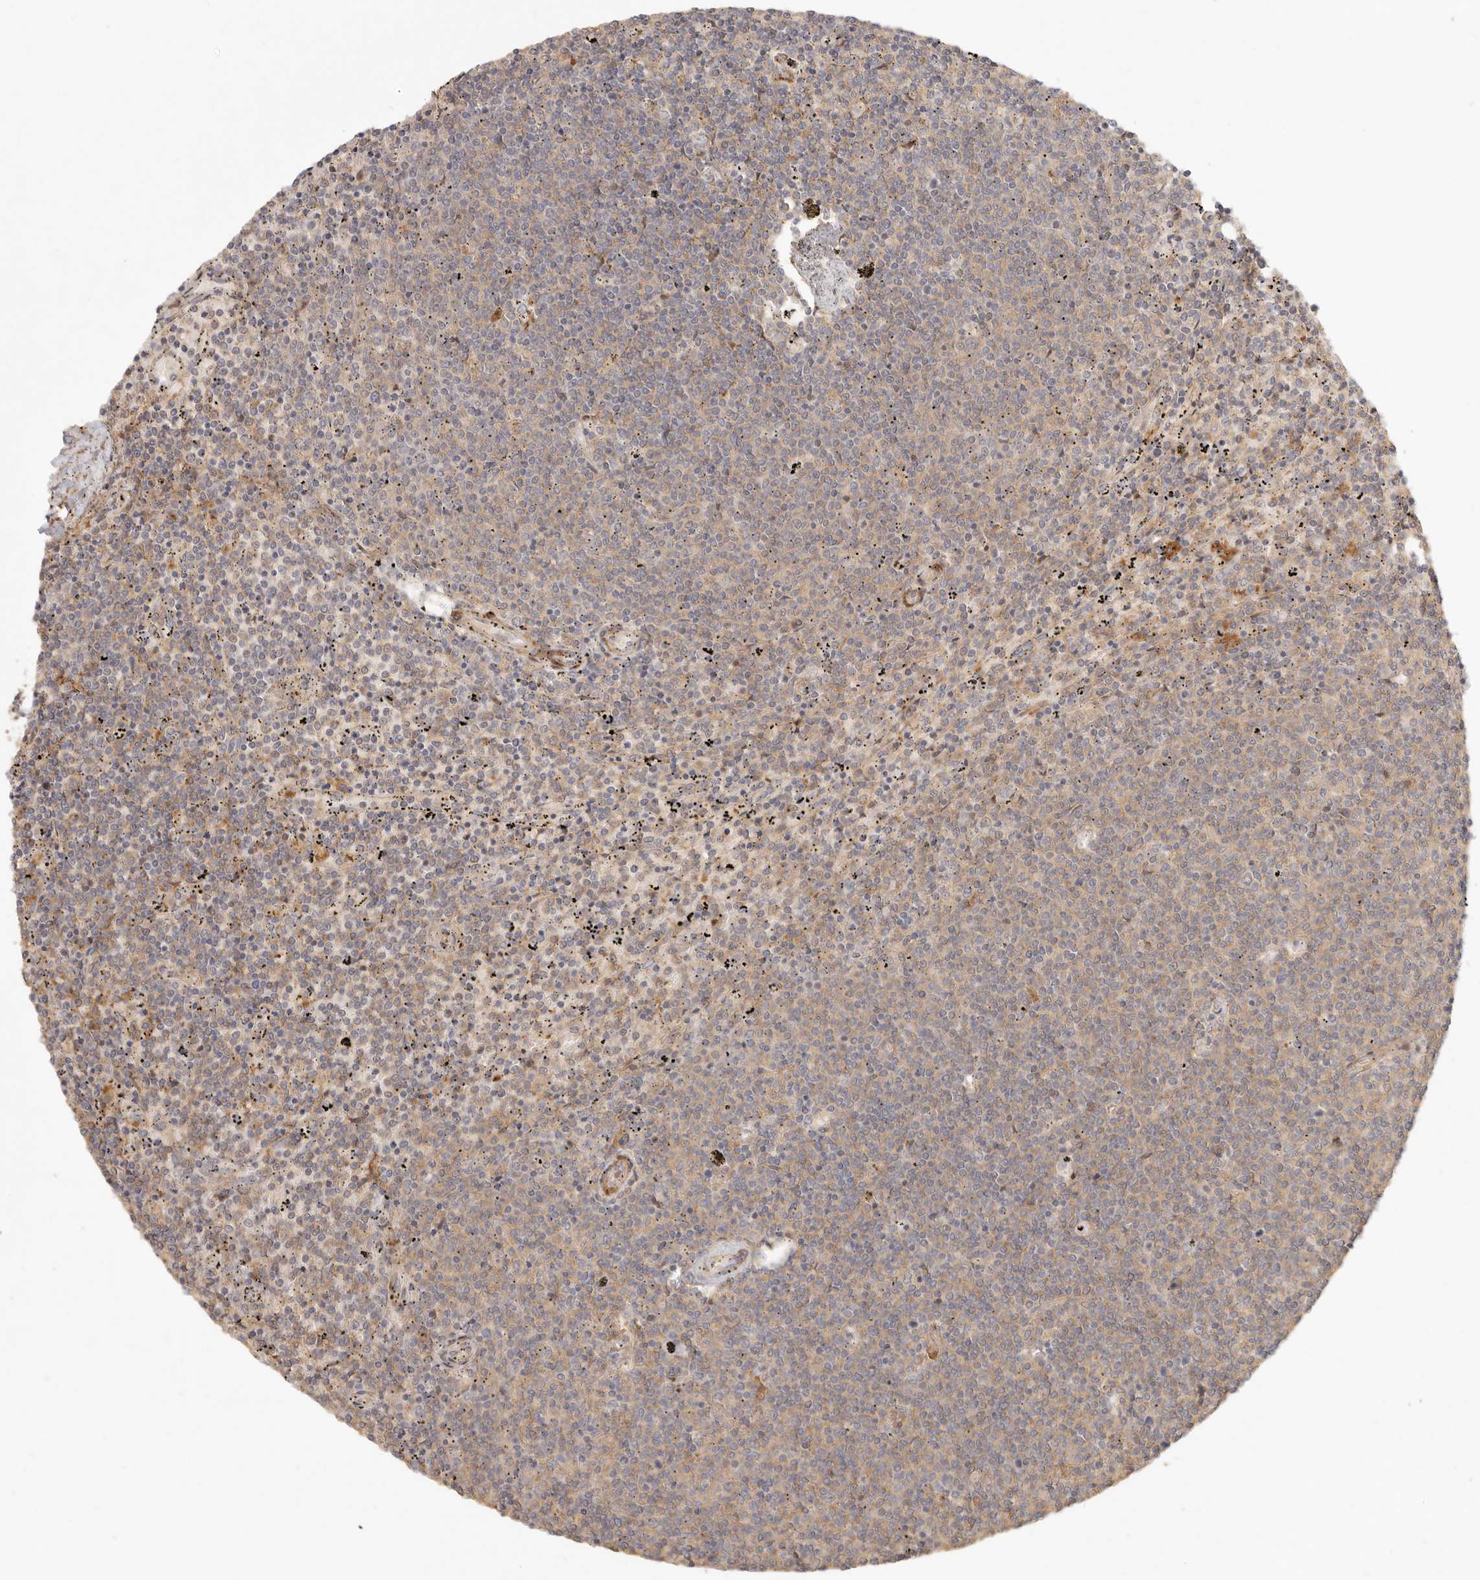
{"staining": {"intensity": "weak", "quantity": ">75%", "location": "cytoplasmic/membranous"}, "tissue": "lymphoma", "cell_type": "Tumor cells", "image_type": "cancer", "snomed": [{"axis": "morphology", "description": "Malignant lymphoma, non-Hodgkin's type, Low grade"}, {"axis": "topography", "description": "Spleen"}], "caption": "Immunohistochemistry (DAB (3,3'-diaminobenzidine)) staining of malignant lymphoma, non-Hodgkin's type (low-grade) exhibits weak cytoplasmic/membranous protein expression in approximately >75% of tumor cells. Using DAB (brown) and hematoxylin (blue) stains, captured at high magnification using brightfield microscopy.", "gene": "VIPR1", "patient": {"sex": "female", "age": 50}}